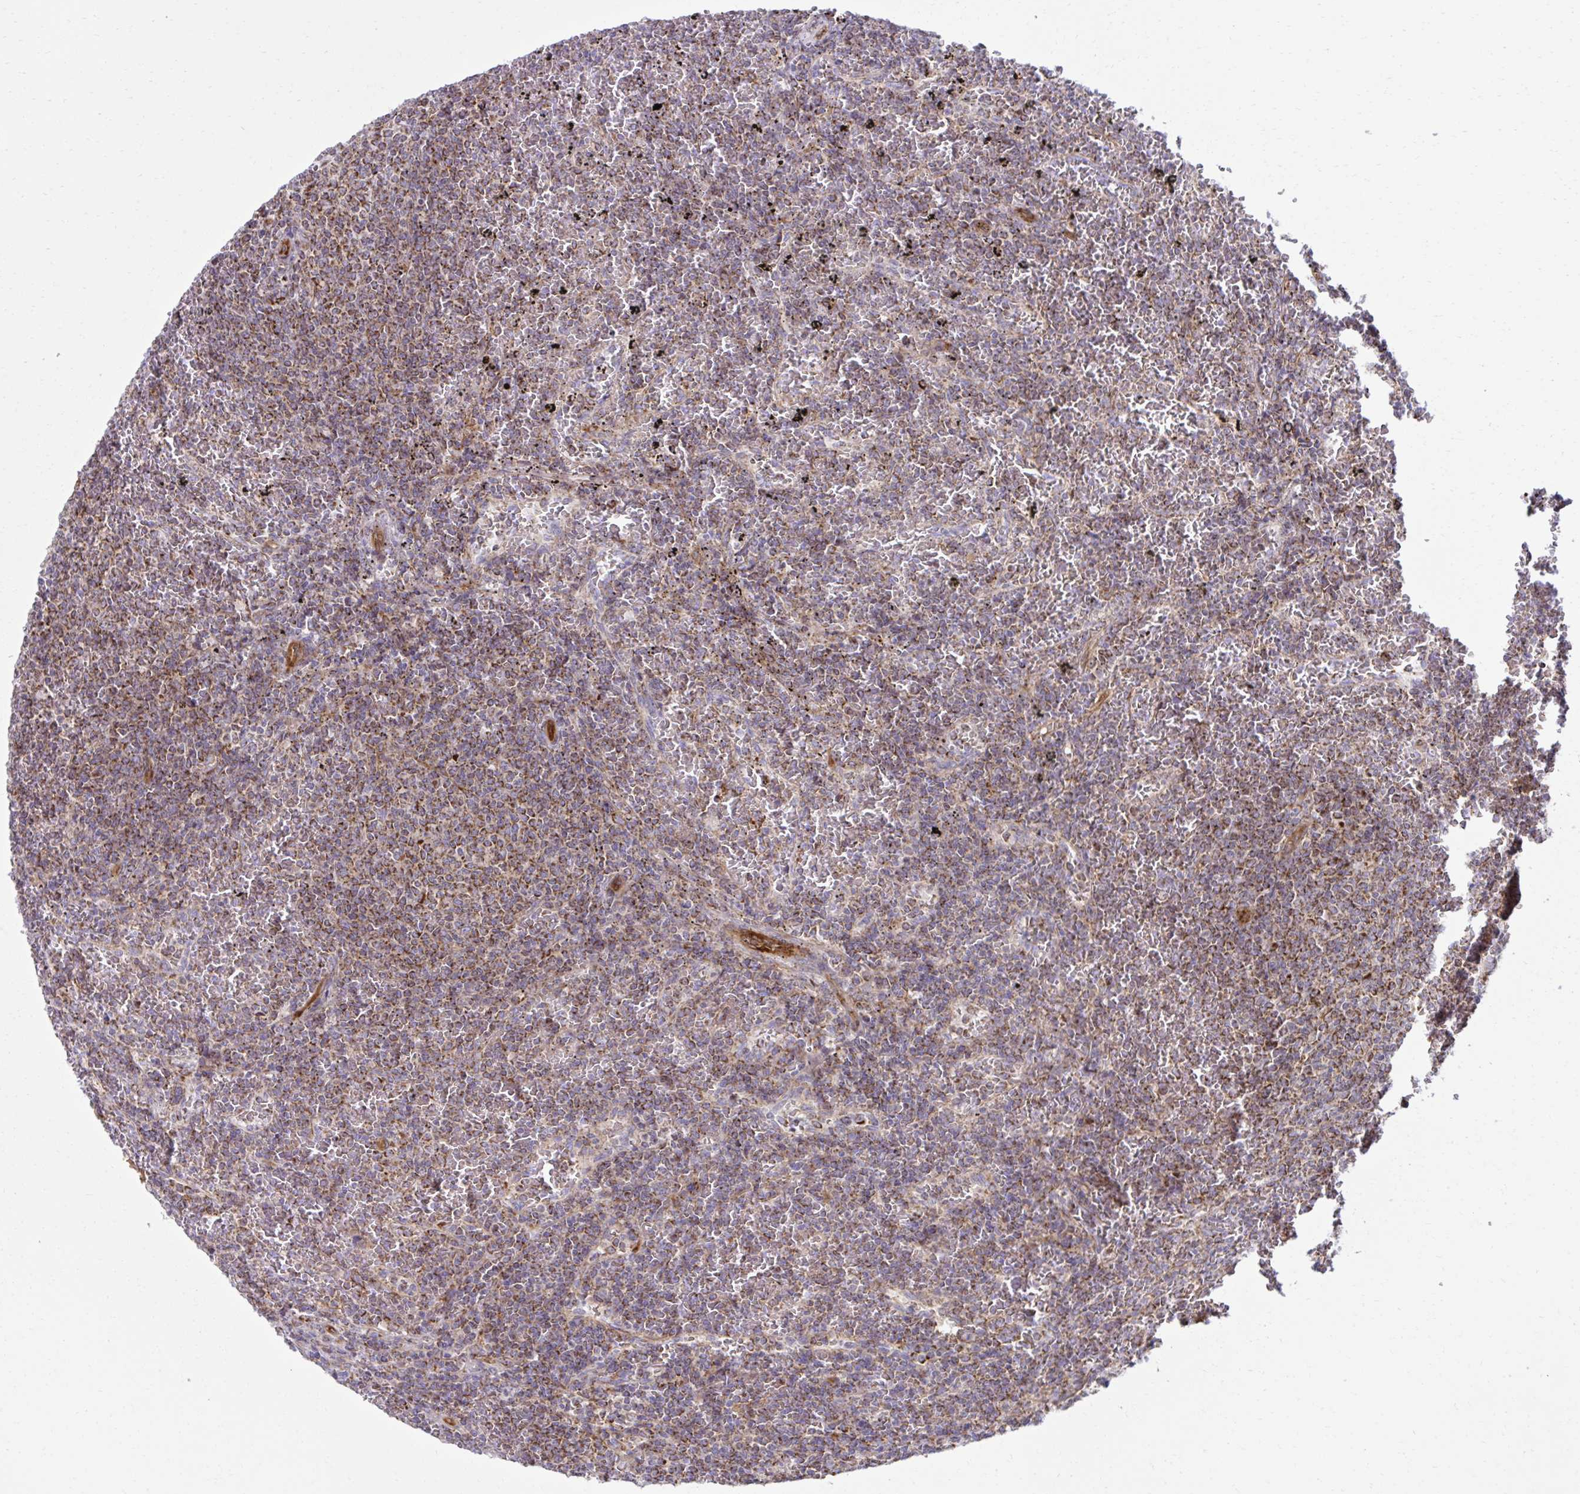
{"staining": {"intensity": "moderate", "quantity": ">75%", "location": "cytoplasmic/membranous"}, "tissue": "lymphoma", "cell_type": "Tumor cells", "image_type": "cancer", "snomed": [{"axis": "morphology", "description": "Malignant lymphoma, non-Hodgkin's type, Low grade"}, {"axis": "topography", "description": "Spleen"}], "caption": "Immunohistochemical staining of human lymphoma reveals moderate cytoplasmic/membranous protein expression in about >75% of tumor cells. The staining was performed using DAB to visualize the protein expression in brown, while the nuclei were stained in blue with hematoxylin (Magnification: 20x).", "gene": "LIMS1", "patient": {"sex": "female", "age": 77}}